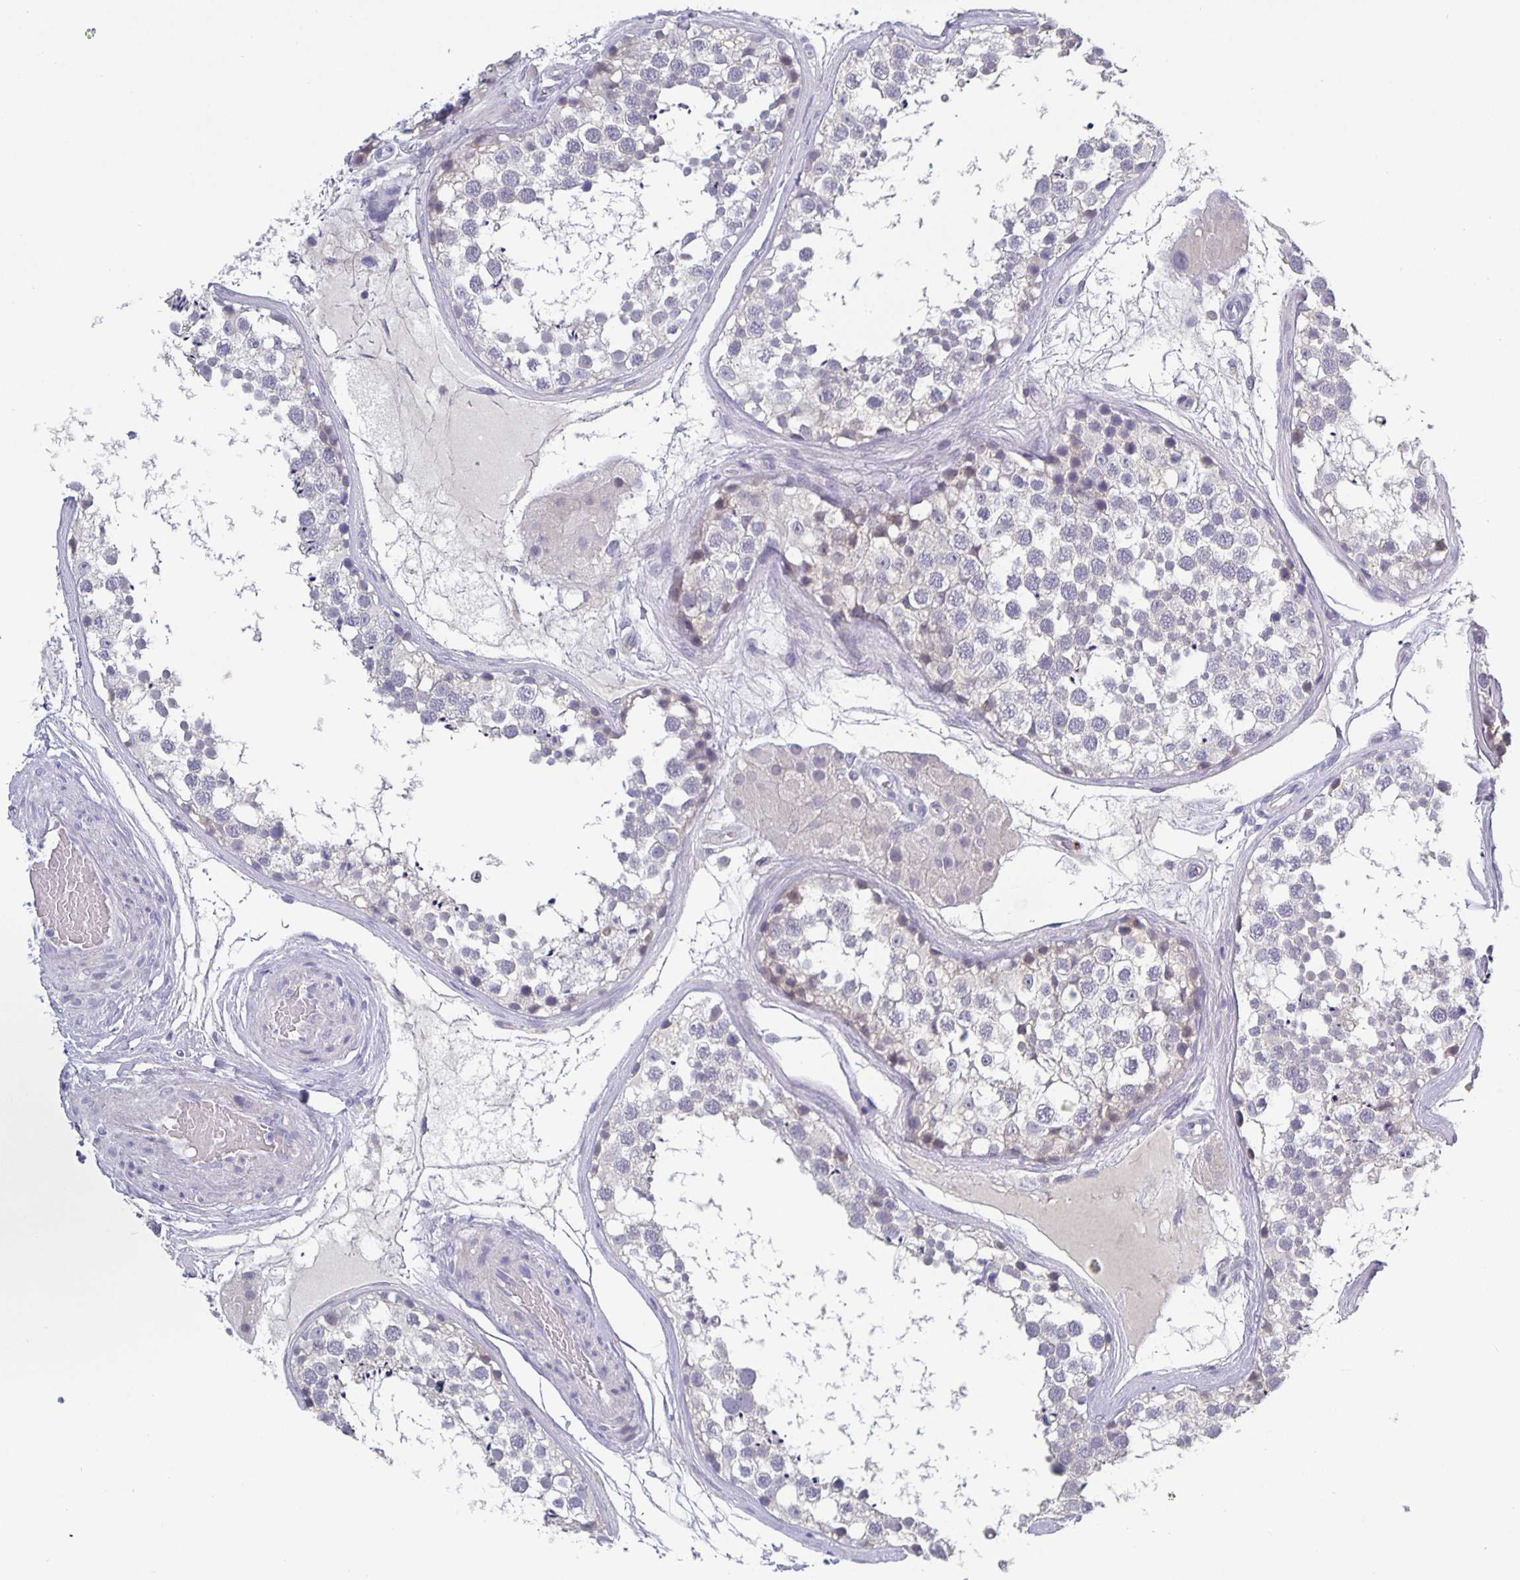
{"staining": {"intensity": "negative", "quantity": "none", "location": "none"}, "tissue": "testis", "cell_type": "Cells in seminiferous ducts", "image_type": "normal", "snomed": [{"axis": "morphology", "description": "Normal tissue, NOS"}, {"axis": "morphology", "description": "Seminoma, NOS"}, {"axis": "topography", "description": "Testis"}], "caption": "High power microscopy photomicrograph of an immunohistochemistry (IHC) image of unremarkable testis, revealing no significant expression in cells in seminiferous ducts. Brightfield microscopy of immunohistochemistry stained with DAB (brown) and hematoxylin (blue), captured at high magnification.", "gene": "GDF15", "patient": {"sex": "male", "age": 65}}